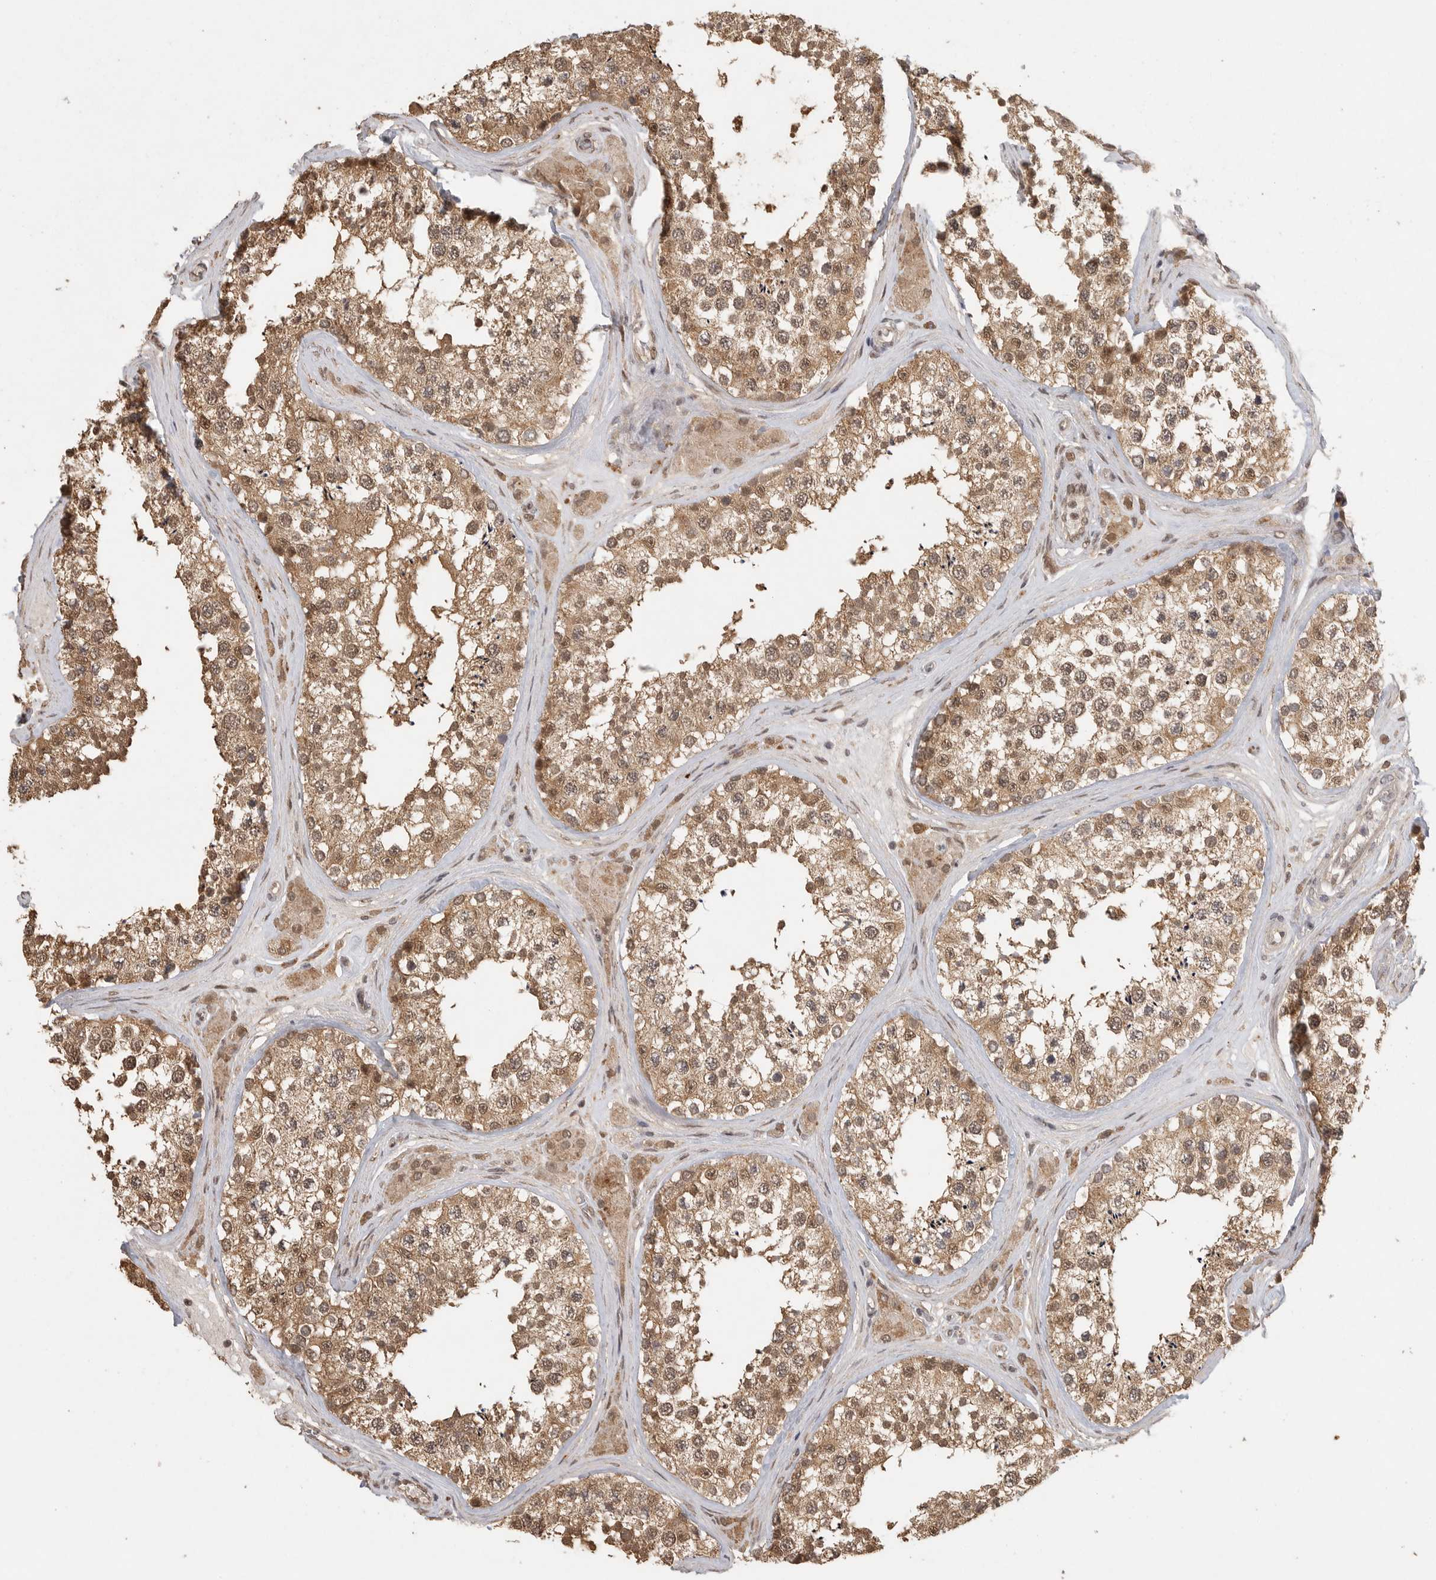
{"staining": {"intensity": "moderate", "quantity": ">75%", "location": "cytoplasmic/membranous,nuclear"}, "tissue": "testis", "cell_type": "Cells in seminiferous ducts", "image_type": "normal", "snomed": [{"axis": "morphology", "description": "Normal tissue, NOS"}, {"axis": "topography", "description": "Testis"}], "caption": "Immunohistochemistry (DAB (3,3'-diaminobenzidine)) staining of benign human testis reveals moderate cytoplasmic/membranous,nuclear protein positivity in approximately >75% of cells in seminiferous ducts.", "gene": "DFFA", "patient": {"sex": "male", "age": 46}}